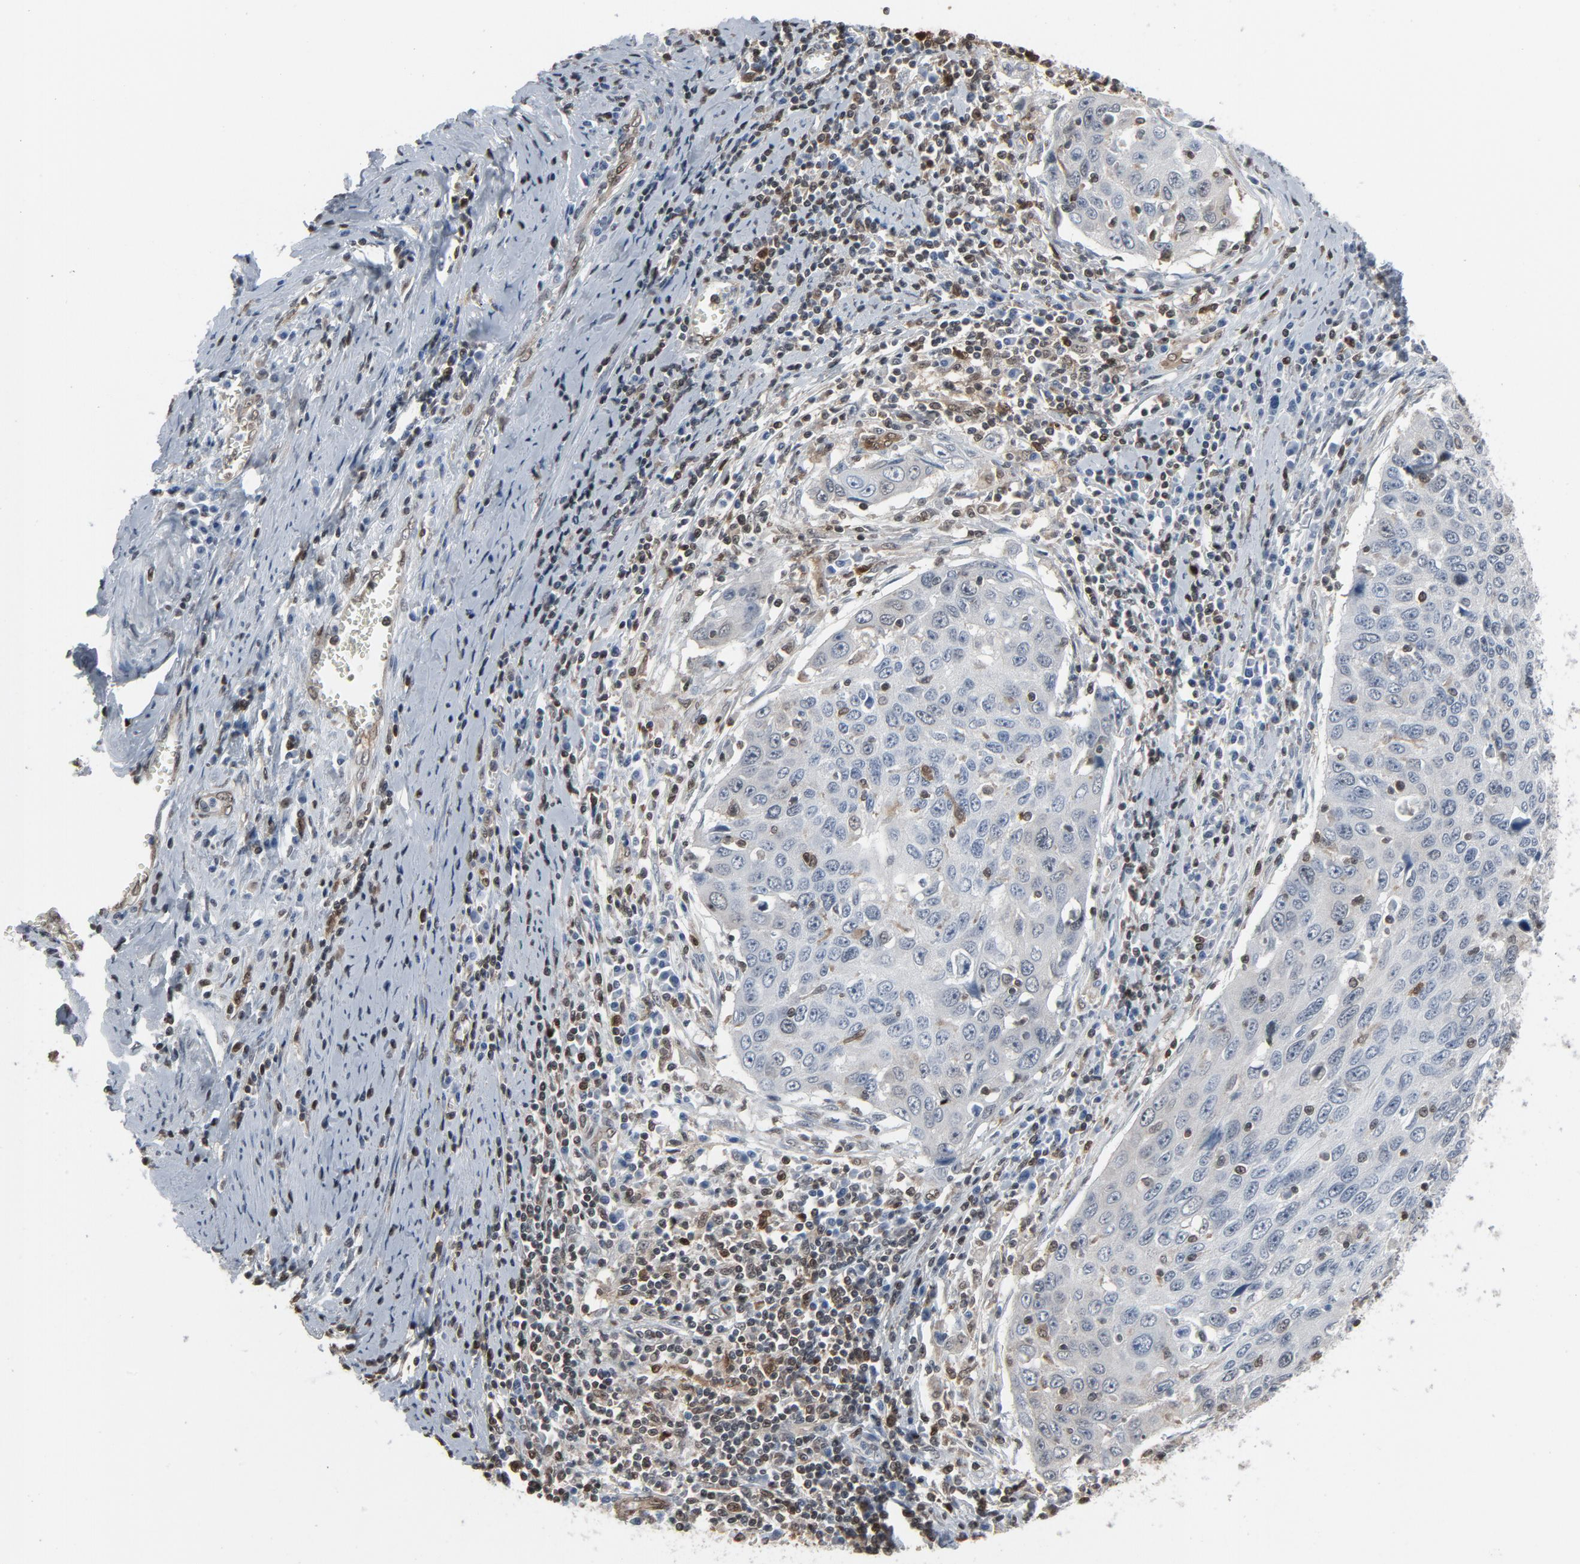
{"staining": {"intensity": "negative", "quantity": "none", "location": "none"}, "tissue": "cervical cancer", "cell_type": "Tumor cells", "image_type": "cancer", "snomed": [{"axis": "morphology", "description": "Squamous cell carcinoma, NOS"}, {"axis": "topography", "description": "Cervix"}], "caption": "Immunohistochemistry (IHC) histopathology image of human cervical cancer stained for a protein (brown), which displays no positivity in tumor cells.", "gene": "STAT5A", "patient": {"sex": "female", "age": 53}}